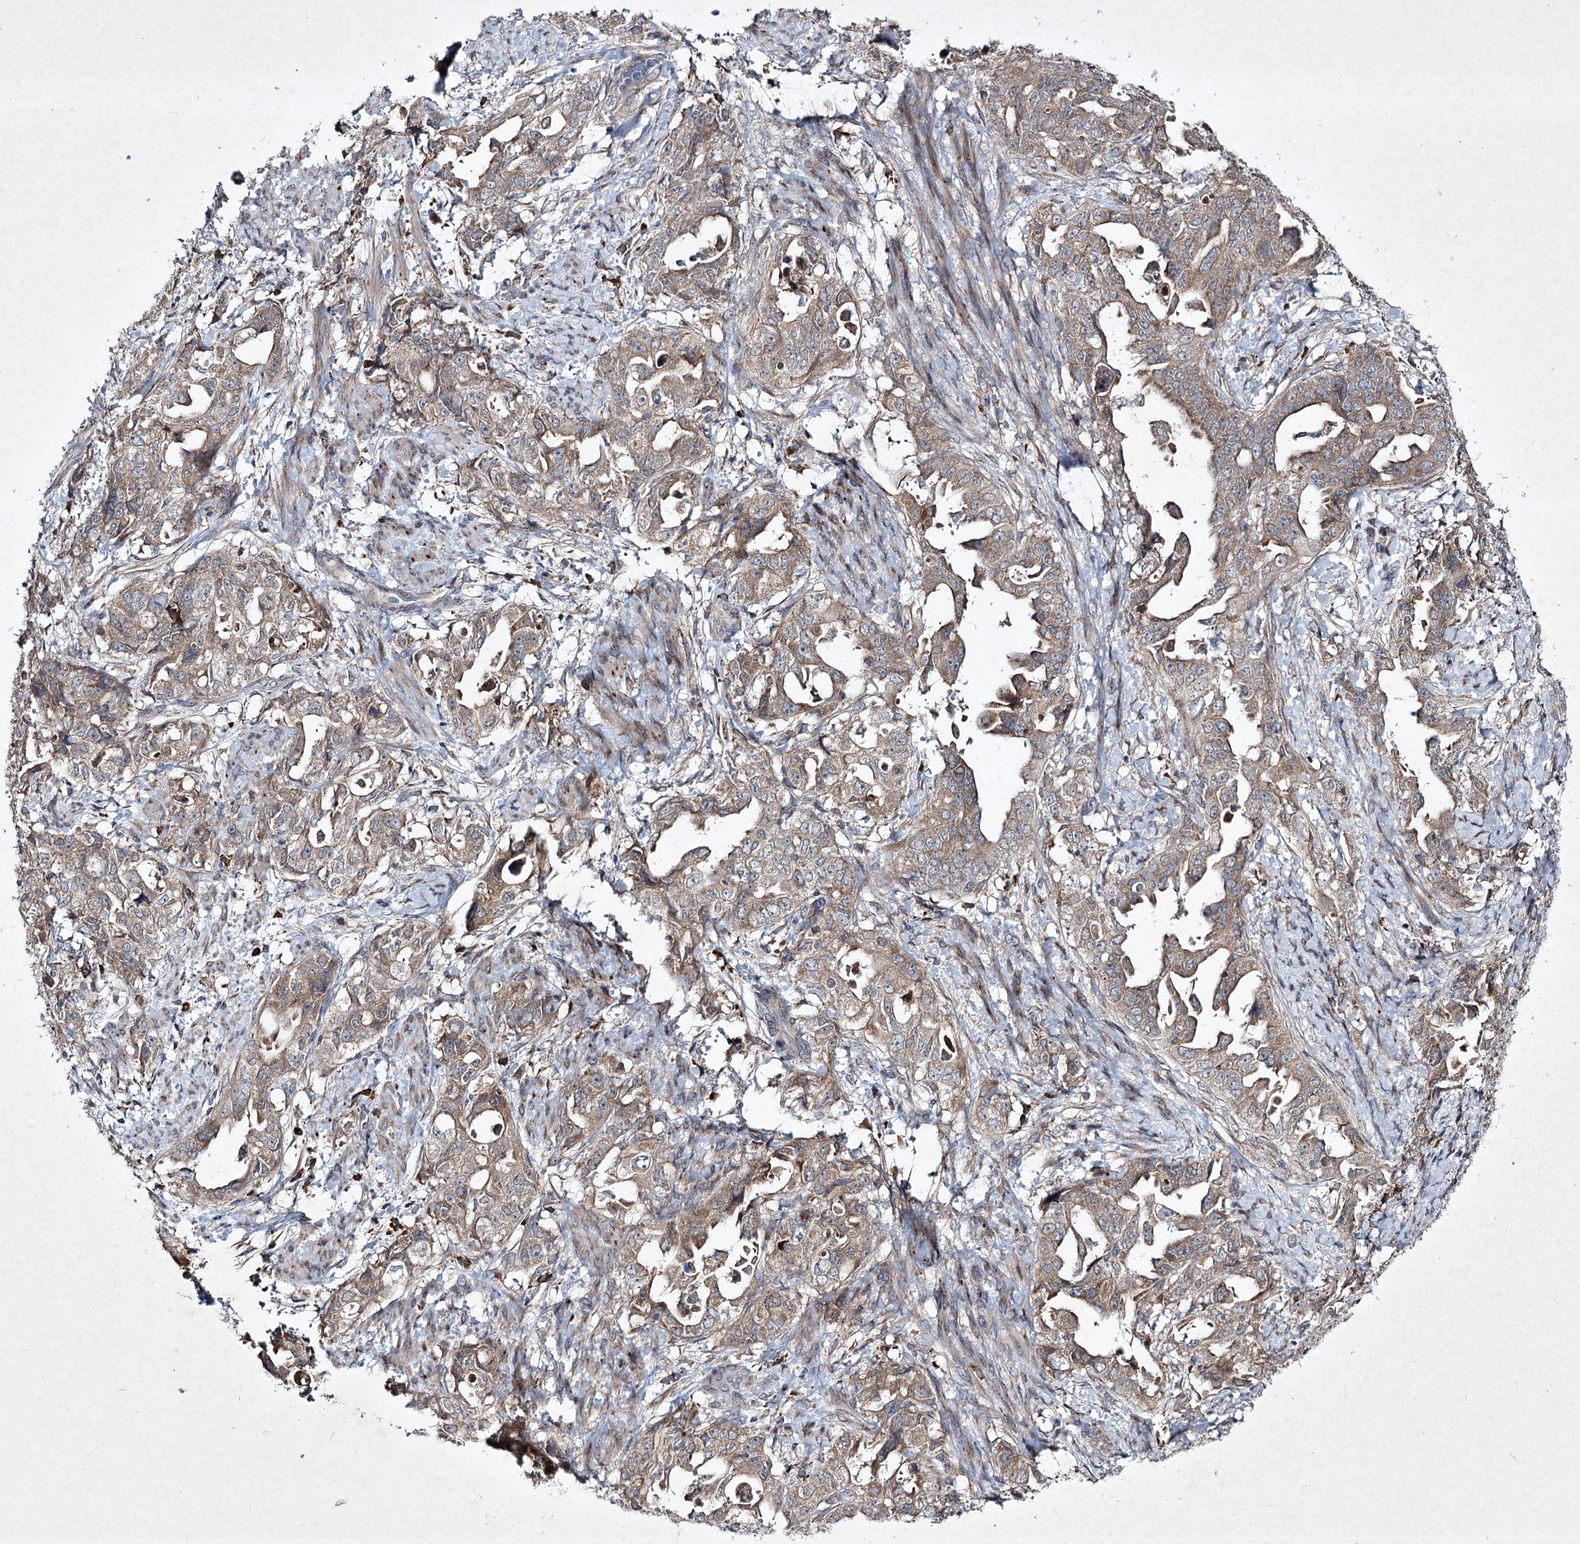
{"staining": {"intensity": "weak", "quantity": ">75%", "location": "cytoplasmic/membranous"}, "tissue": "endometrial cancer", "cell_type": "Tumor cells", "image_type": "cancer", "snomed": [{"axis": "morphology", "description": "Adenocarcinoma, NOS"}, {"axis": "topography", "description": "Endometrium"}], "caption": "Human endometrial adenocarcinoma stained for a protein (brown) demonstrates weak cytoplasmic/membranous positive expression in approximately >75% of tumor cells.", "gene": "ALG9", "patient": {"sex": "female", "age": 65}}